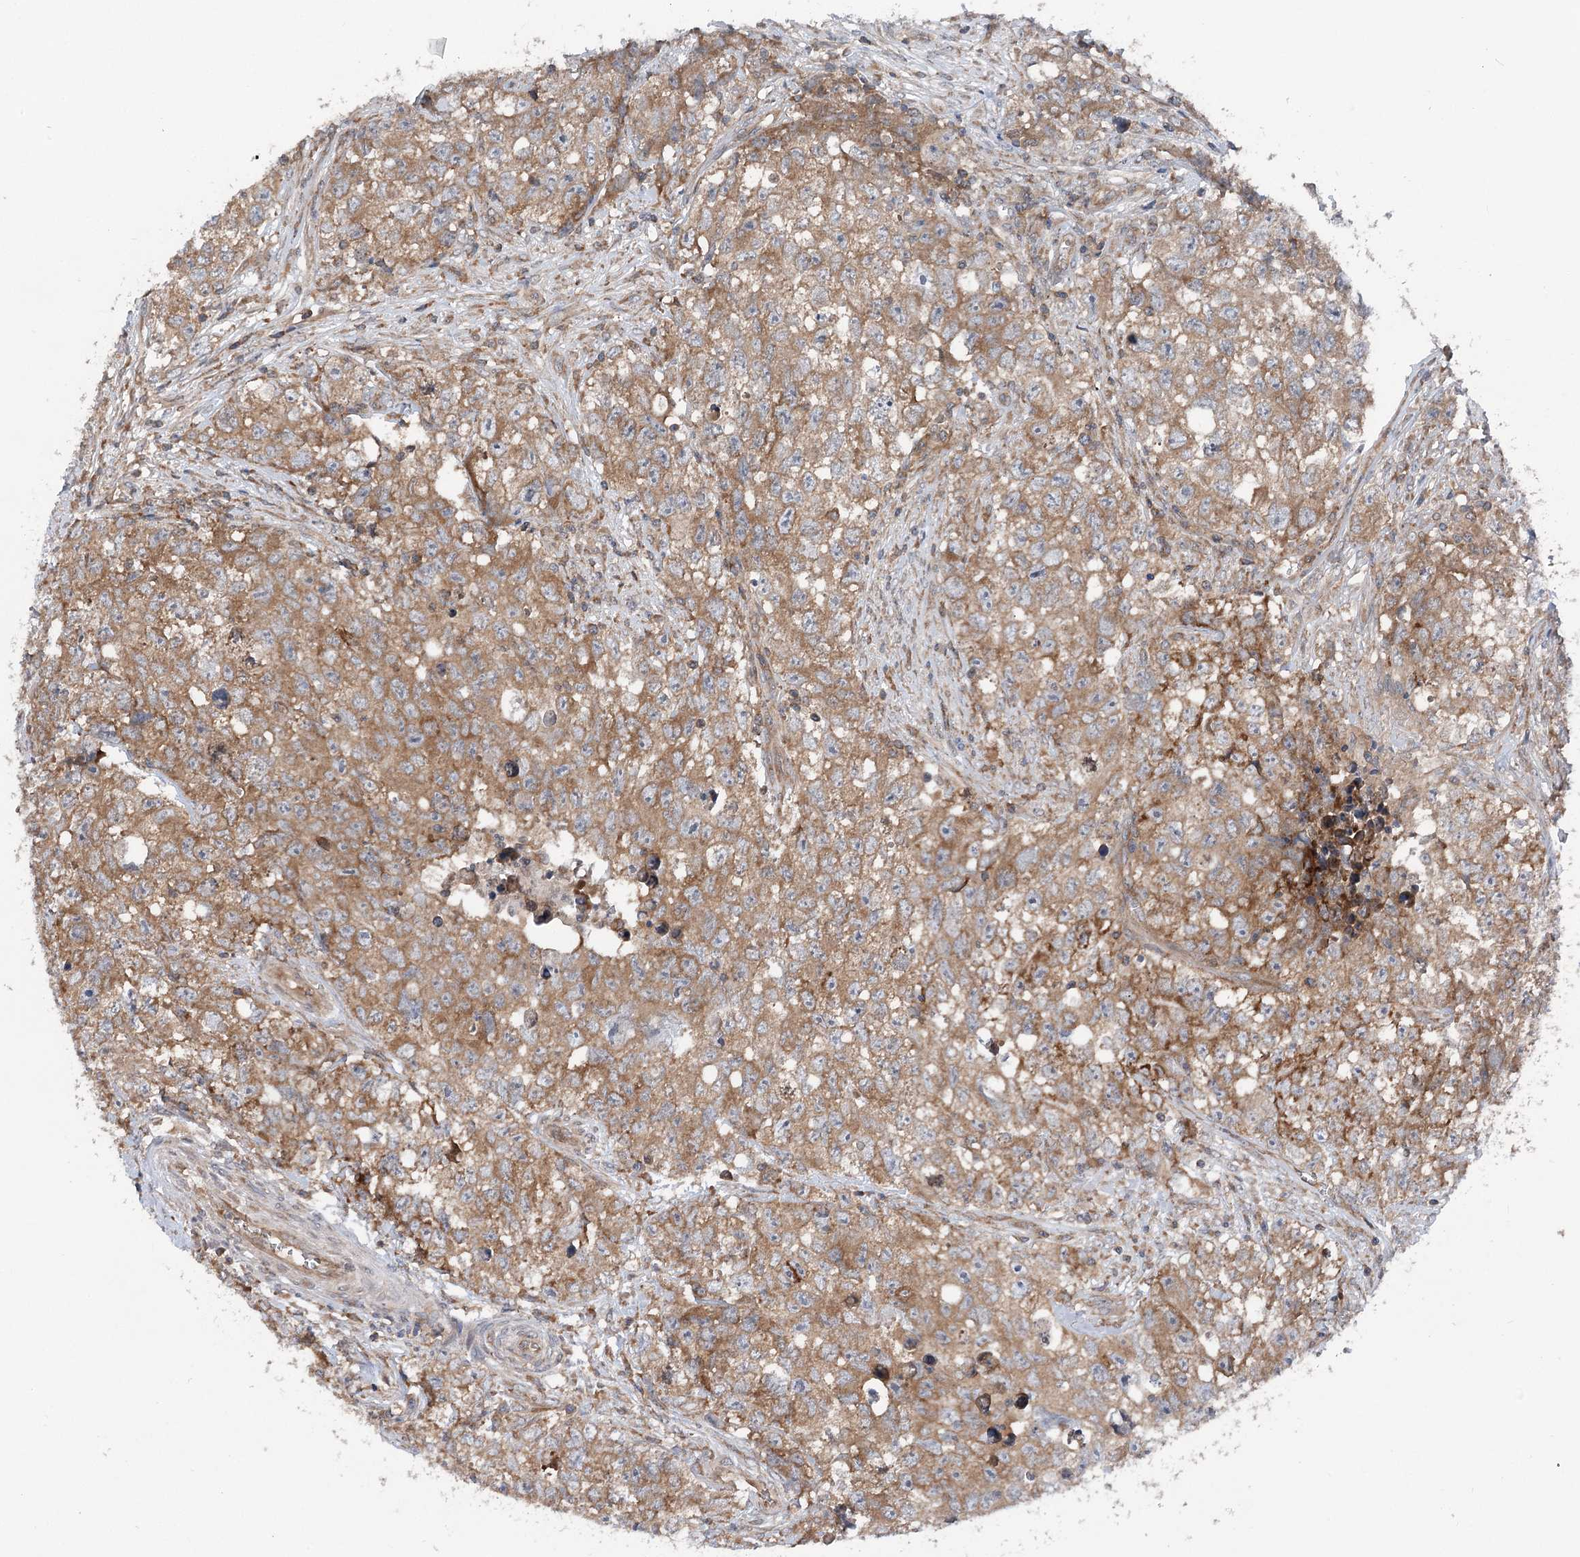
{"staining": {"intensity": "moderate", "quantity": ">75%", "location": "cytoplasmic/membranous"}, "tissue": "testis cancer", "cell_type": "Tumor cells", "image_type": "cancer", "snomed": [{"axis": "morphology", "description": "Seminoma, NOS"}, {"axis": "morphology", "description": "Carcinoma, Embryonal, NOS"}, {"axis": "topography", "description": "Testis"}], "caption": "IHC photomicrograph of human embryonal carcinoma (testis) stained for a protein (brown), which shows medium levels of moderate cytoplasmic/membranous staining in approximately >75% of tumor cells.", "gene": "PPP1R21", "patient": {"sex": "male", "age": 43}}